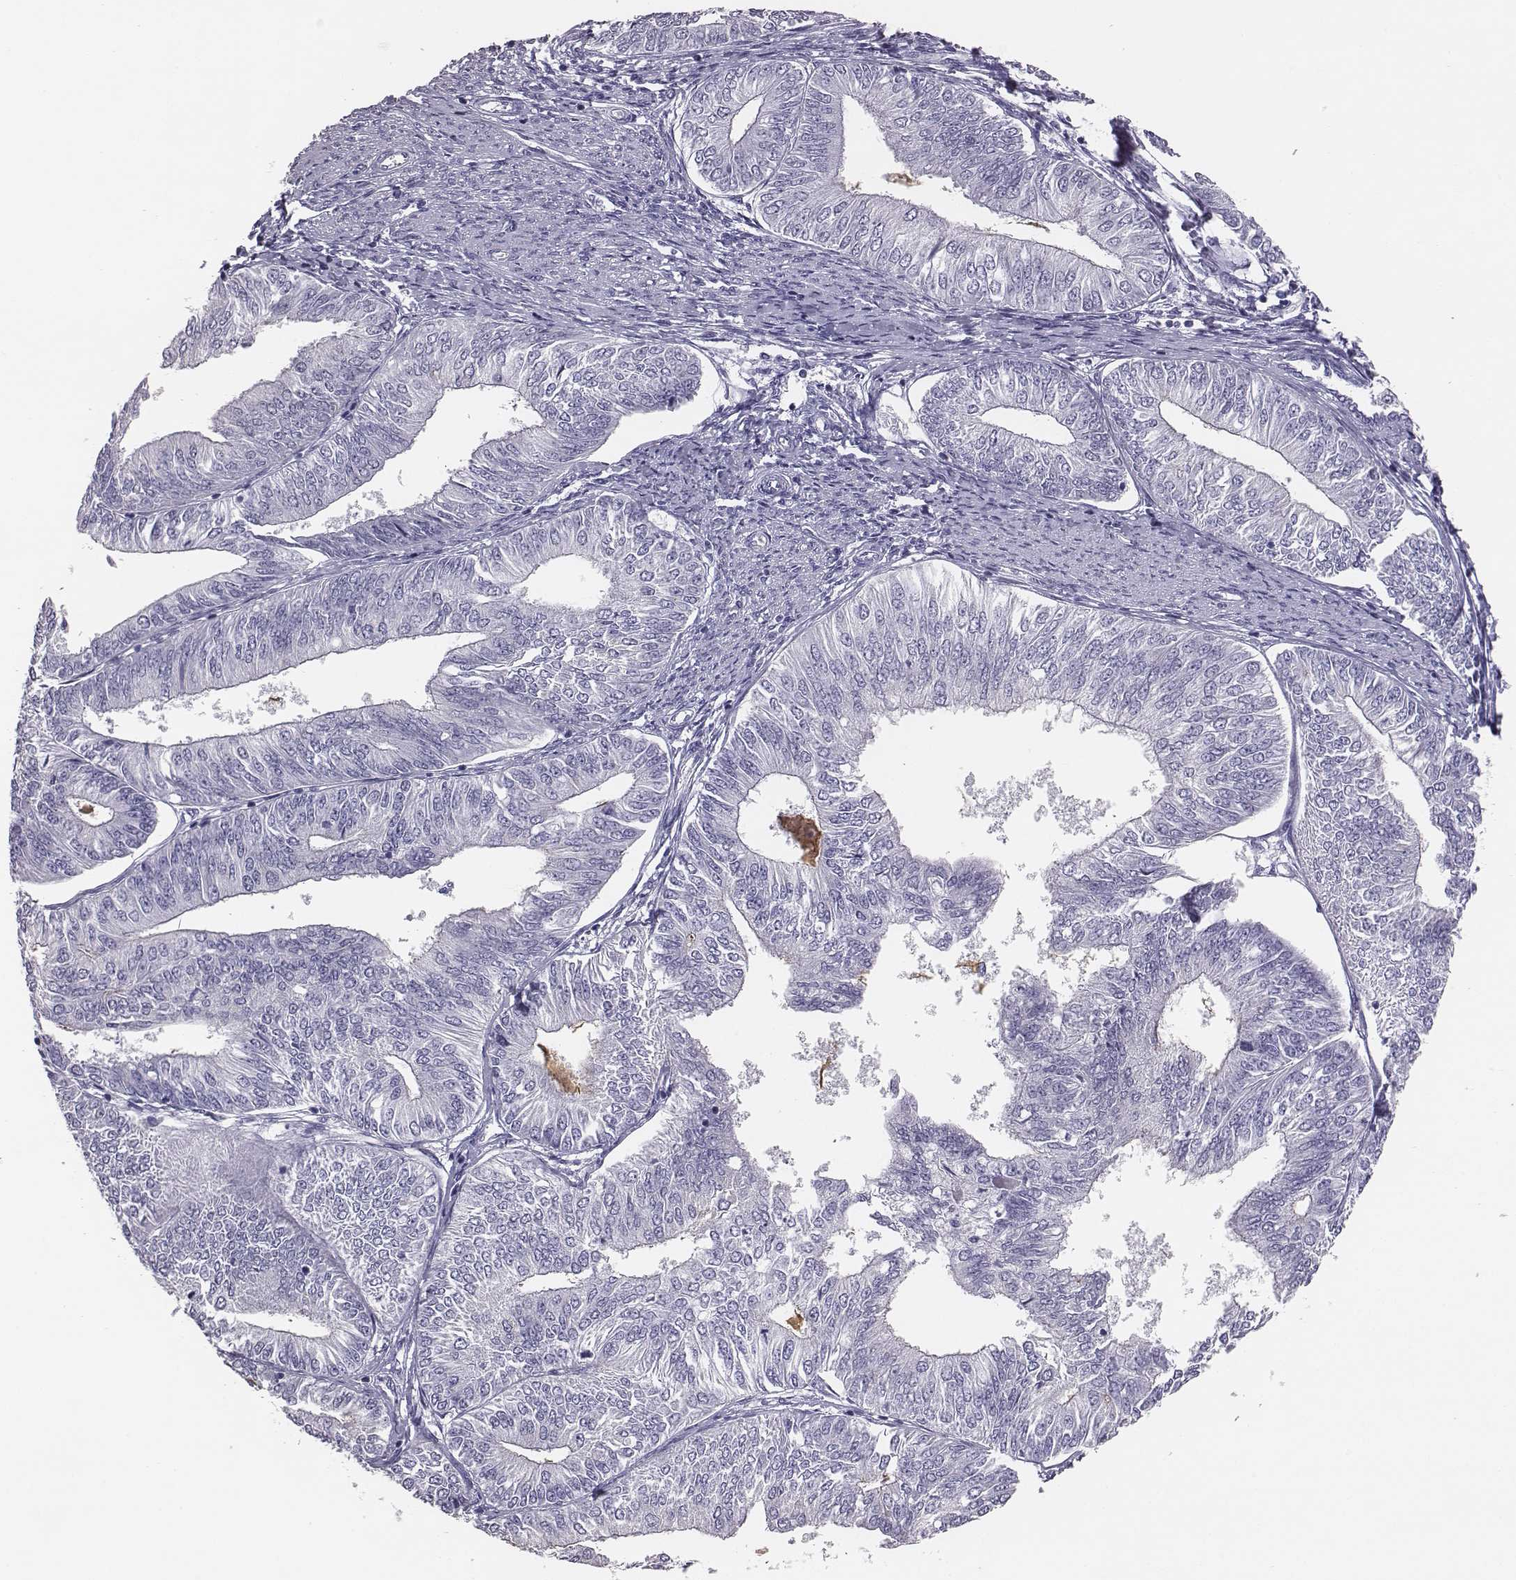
{"staining": {"intensity": "negative", "quantity": "none", "location": "none"}, "tissue": "endometrial cancer", "cell_type": "Tumor cells", "image_type": "cancer", "snomed": [{"axis": "morphology", "description": "Adenocarcinoma, NOS"}, {"axis": "topography", "description": "Endometrium"}], "caption": "DAB (3,3'-diaminobenzidine) immunohistochemical staining of endometrial cancer (adenocarcinoma) exhibits no significant expression in tumor cells. The staining was performed using DAB (3,3'-diaminobenzidine) to visualize the protein expression in brown, while the nuclei were stained in blue with hematoxylin (Magnification: 20x).", "gene": "ACOD1", "patient": {"sex": "female", "age": 58}}